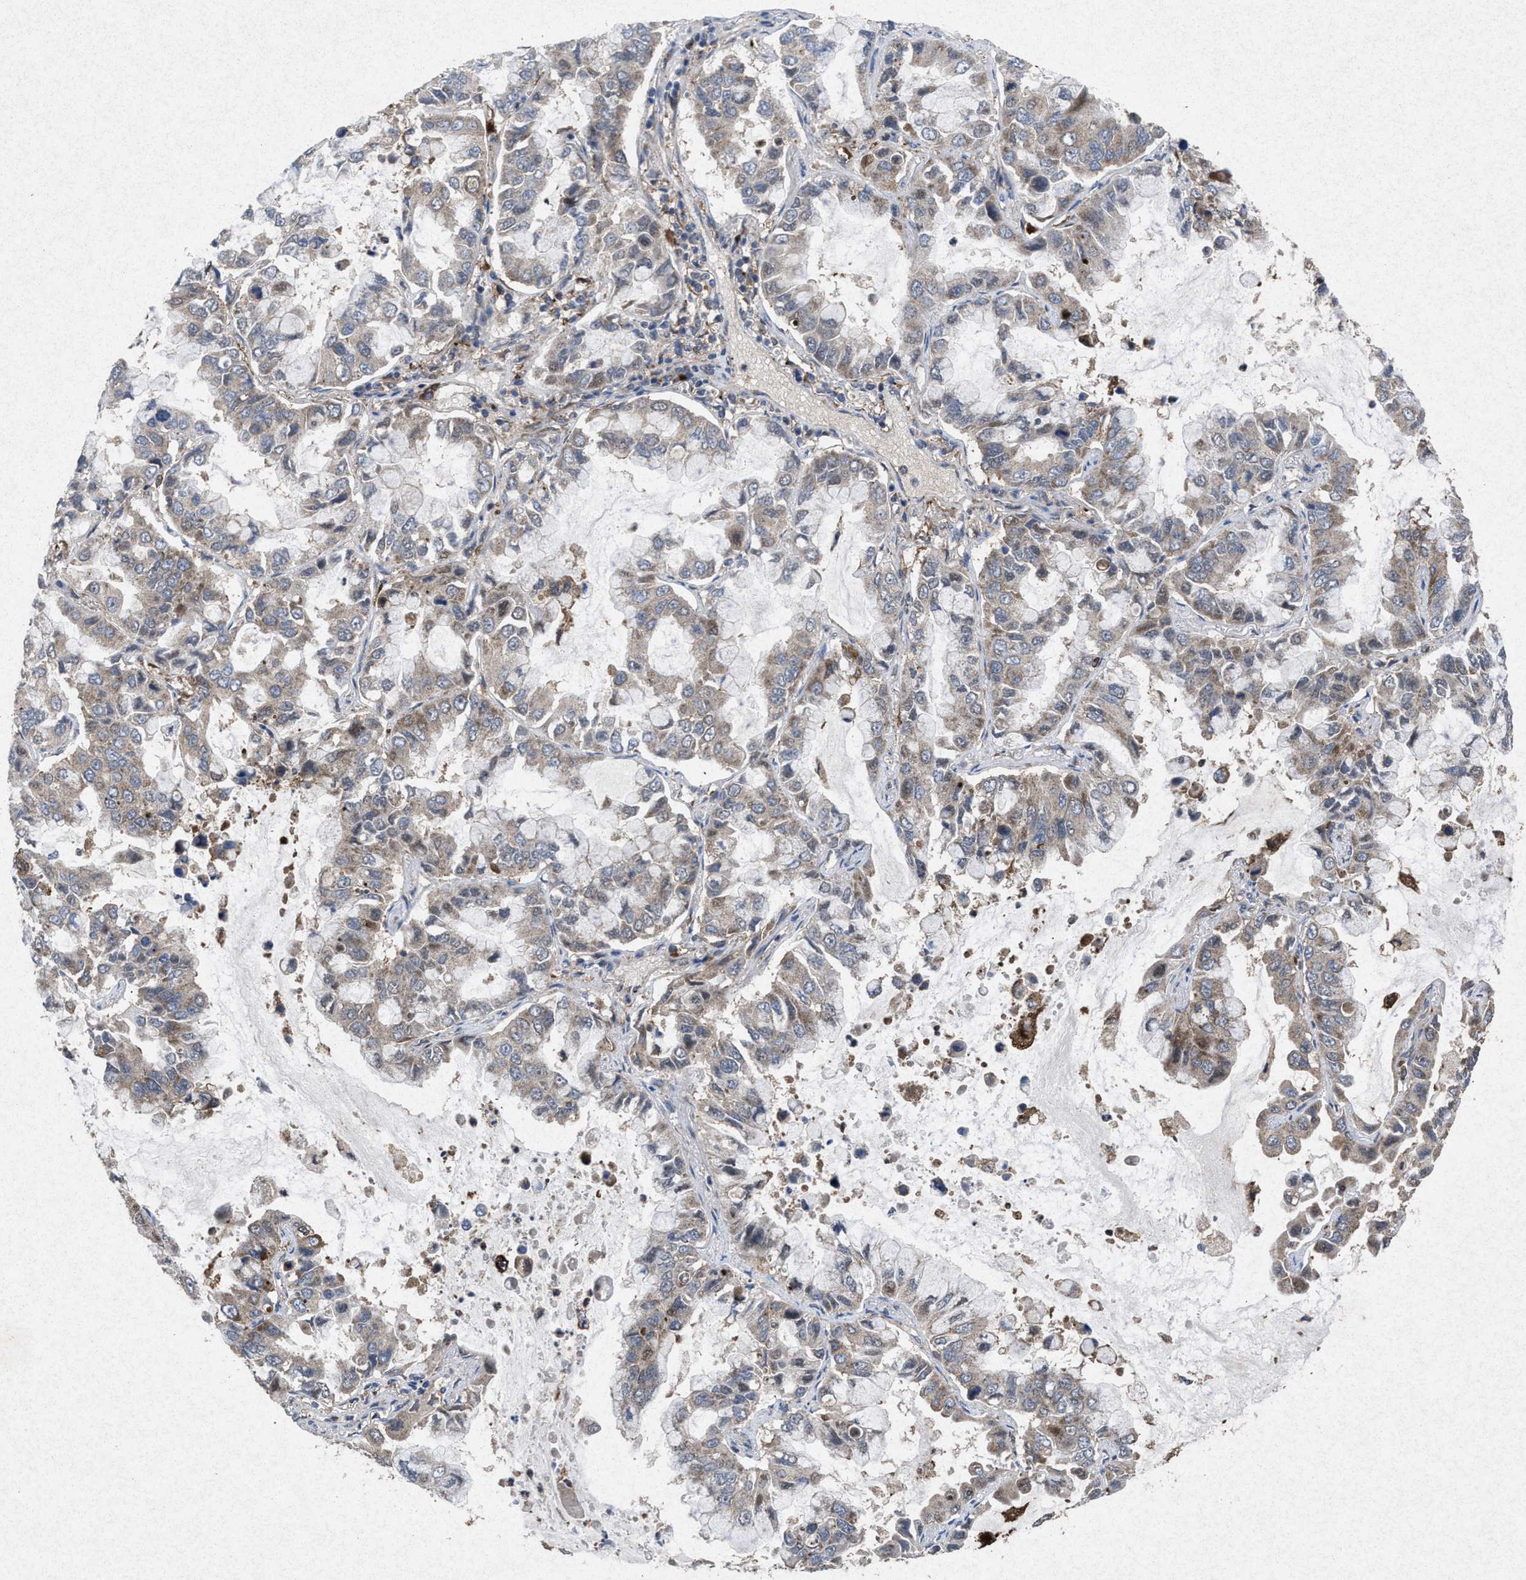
{"staining": {"intensity": "weak", "quantity": "25%-75%", "location": "cytoplasmic/membranous"}, "tissue": "lung cancer", "cell_type": "Tumor cells", "image_type": "cancer", "snomed": [{"axis": "morphology", "description": "Adenocarcinoma, NOS"}, {"axis": "topography", "description": "Lung"}], "caption": "This photomicrograph displays immunohistochemistry staining of human lung adenocarcinoma, with low weak cytoplasmic/membranous expression in approximately 25%-75% of tumor cells.", "gene": "MSI2", "patient": {"sex": "male", "age": 64}}